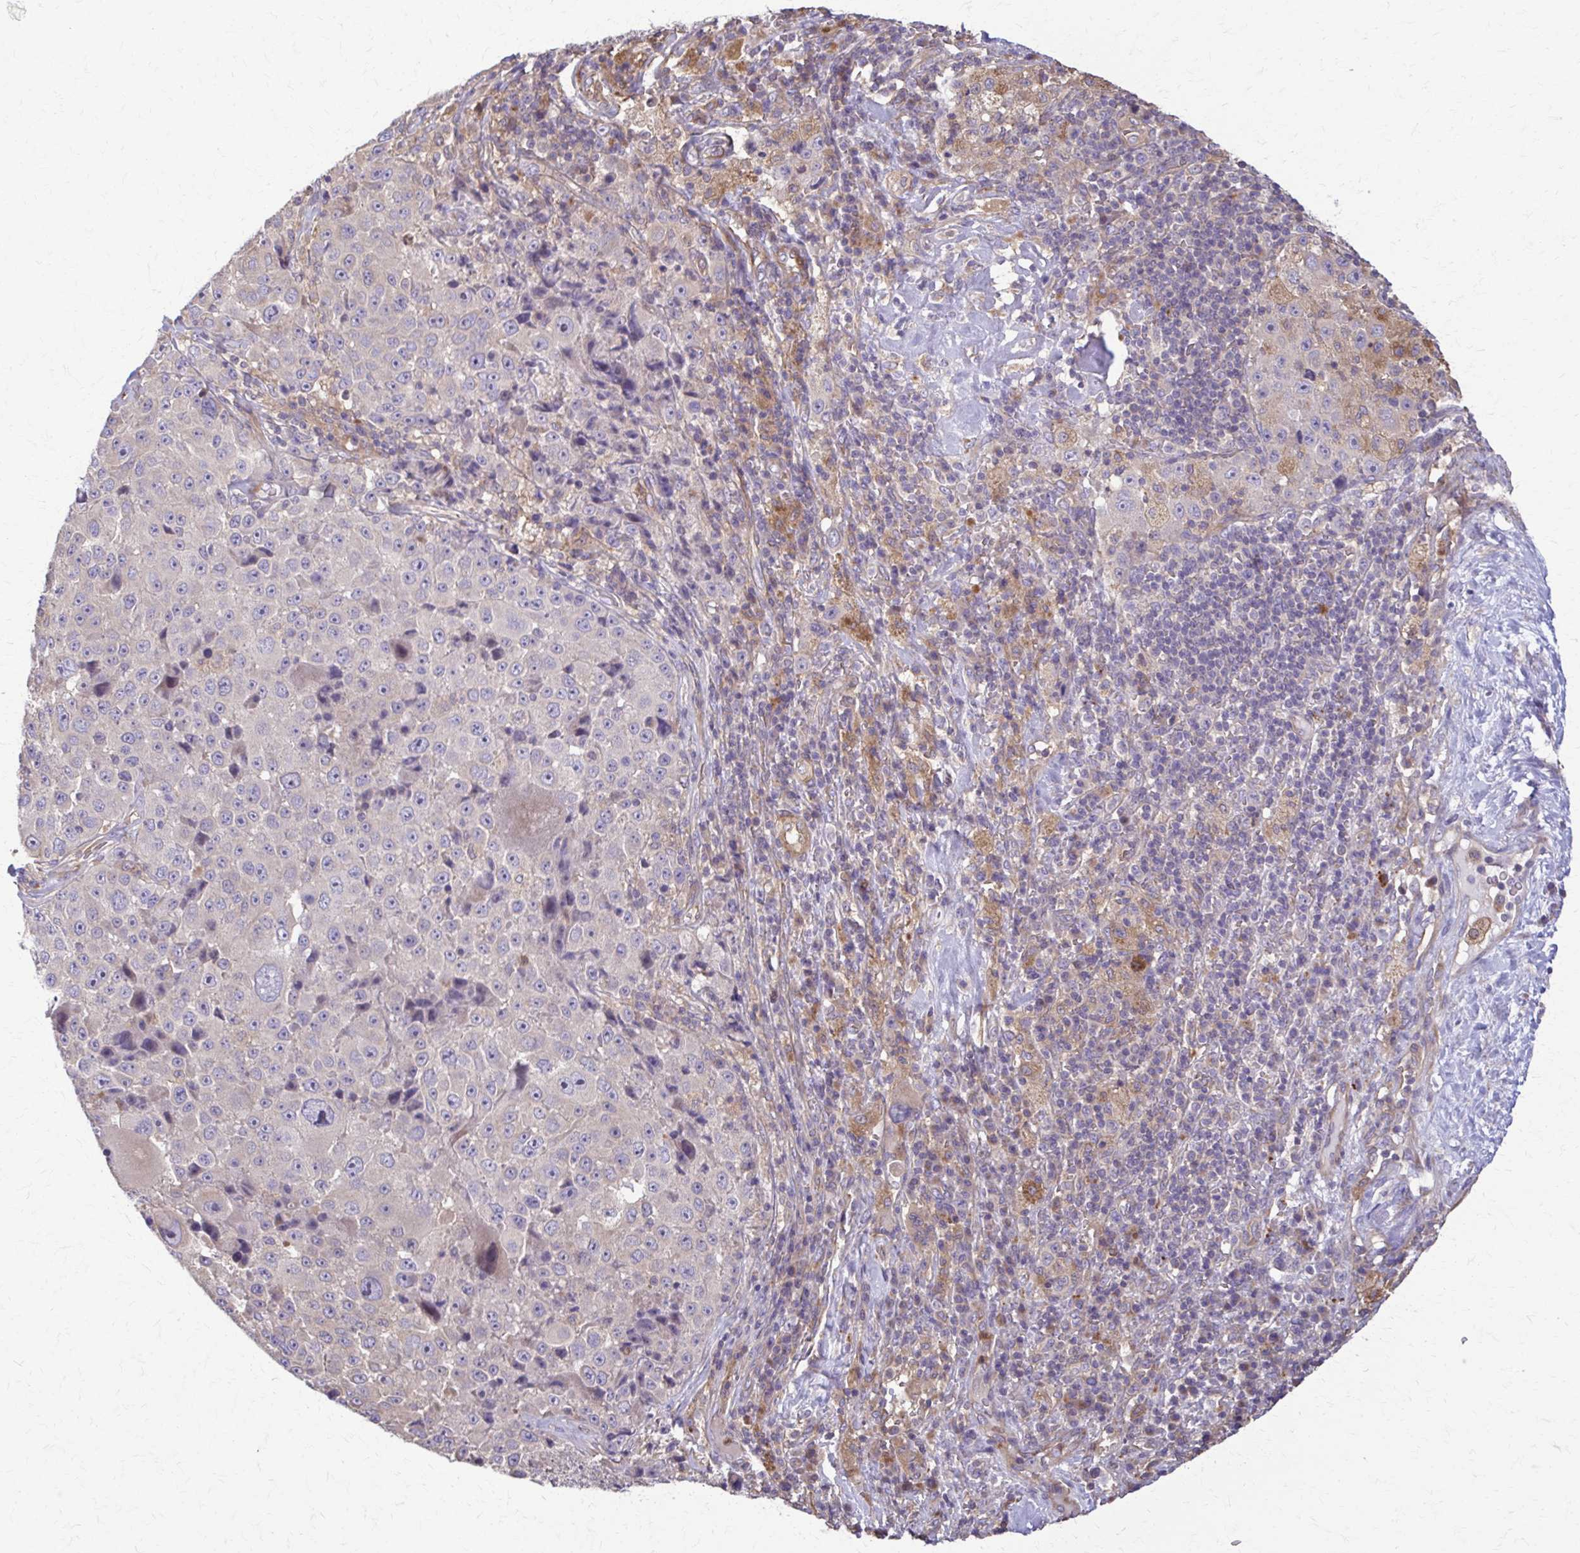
{"staining": {"intensity": "negative", "quantity": "none", "location": "none"}, "tissue": "melanoma", "cell_type": "Tumor cells", "image_type": "cancer", "snomed": [{"axis": "morphology", "description": "Malignant melanoma, Metastatic site"}, {"axis": "topography", "description": "Lymph node"}], "caption": "Protein analysis of malignant melanoma (metastatic site) reveals no significant positivity in tumor cells.", "gene": "DSP", "patient": {"sex": "male", "age": 62}}